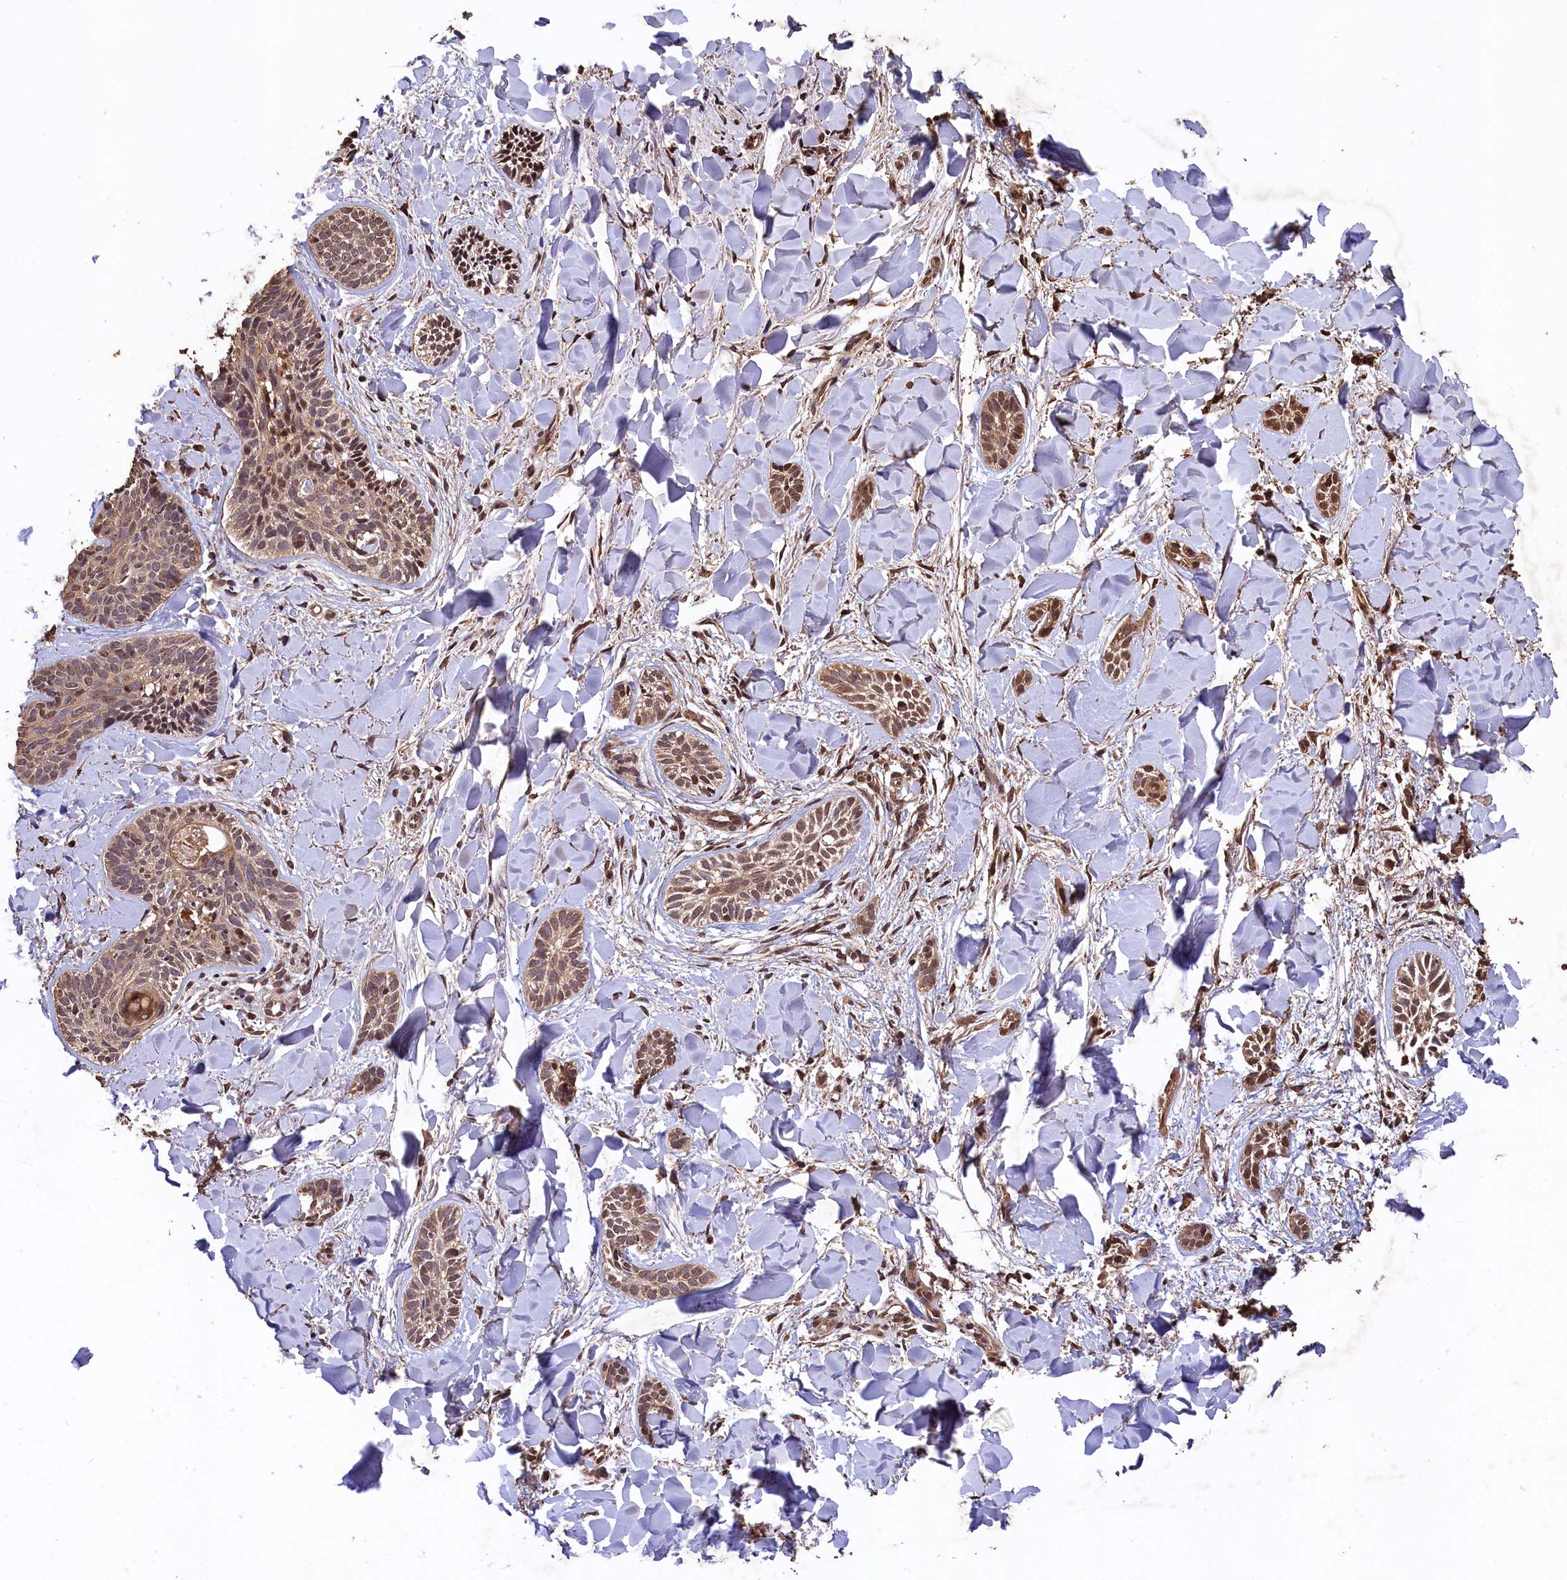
{"staining": {"intensity": "weak", "quantity": ">75%", "location": "cytoplasmic/membranous,nuclear"}, "tissue": "skin cancer", "cell_type": "Tumor cells", "image_type": "cancer", "snomed": [{"axis": "morphology", "description": "Basal cell carcinoma"}, {"axis": "topography", "description": "Skin"}], "caption": "High-power microscopy captured an immunohistochemistry (IHC) histopathology image of basal cell carcinoma (skin), revealing weak cytoplasmic/membranous and nuclear positivity in approximately >75% of tumor cells. (brown staining indicates protein expression, while blue staining denotes nuclei).", "gene": "CEP57L1", "patient": {"sex": "female", "age": 59}}